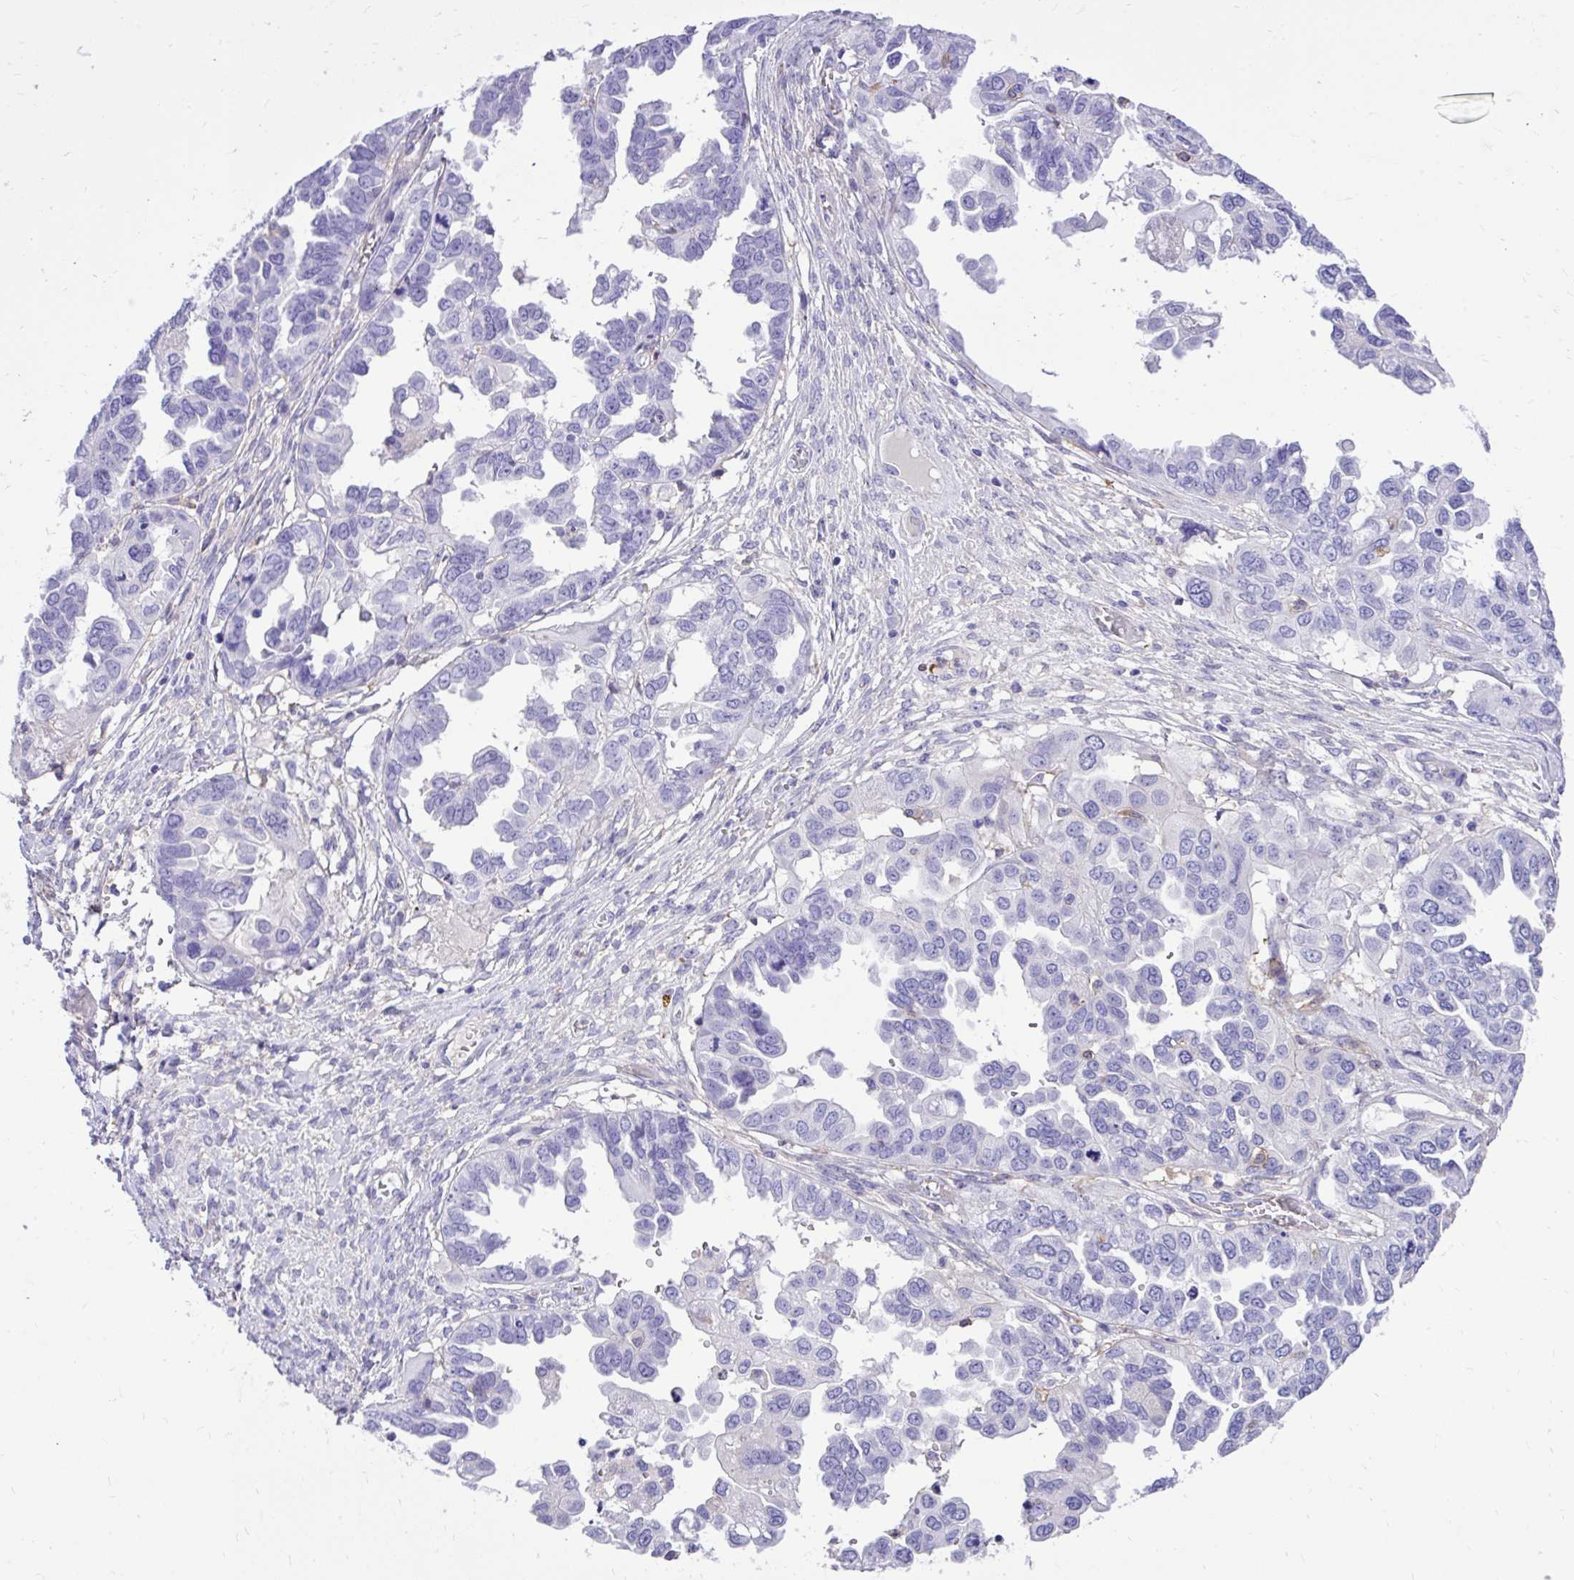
{"staining": {"intensity": "negative", "quantity": "none", "location": "none"}, "tissue": "ovarian cancer", "cell_type": "Tumor cells", "image_type": "cancer", "snomed": [{"axis": "morphology", "description": "Cystadenocarcinoma, serous, NOS"}, {"axis": "topography", "description": "Ovary"}], "caption": "Tumor cells are negative for protein expression in human ovarian serous cystadenocarcinoma. Nuclei are stained in blue.", "gene": "TLR7", "patient": {"sex": "female", "age": 53}}